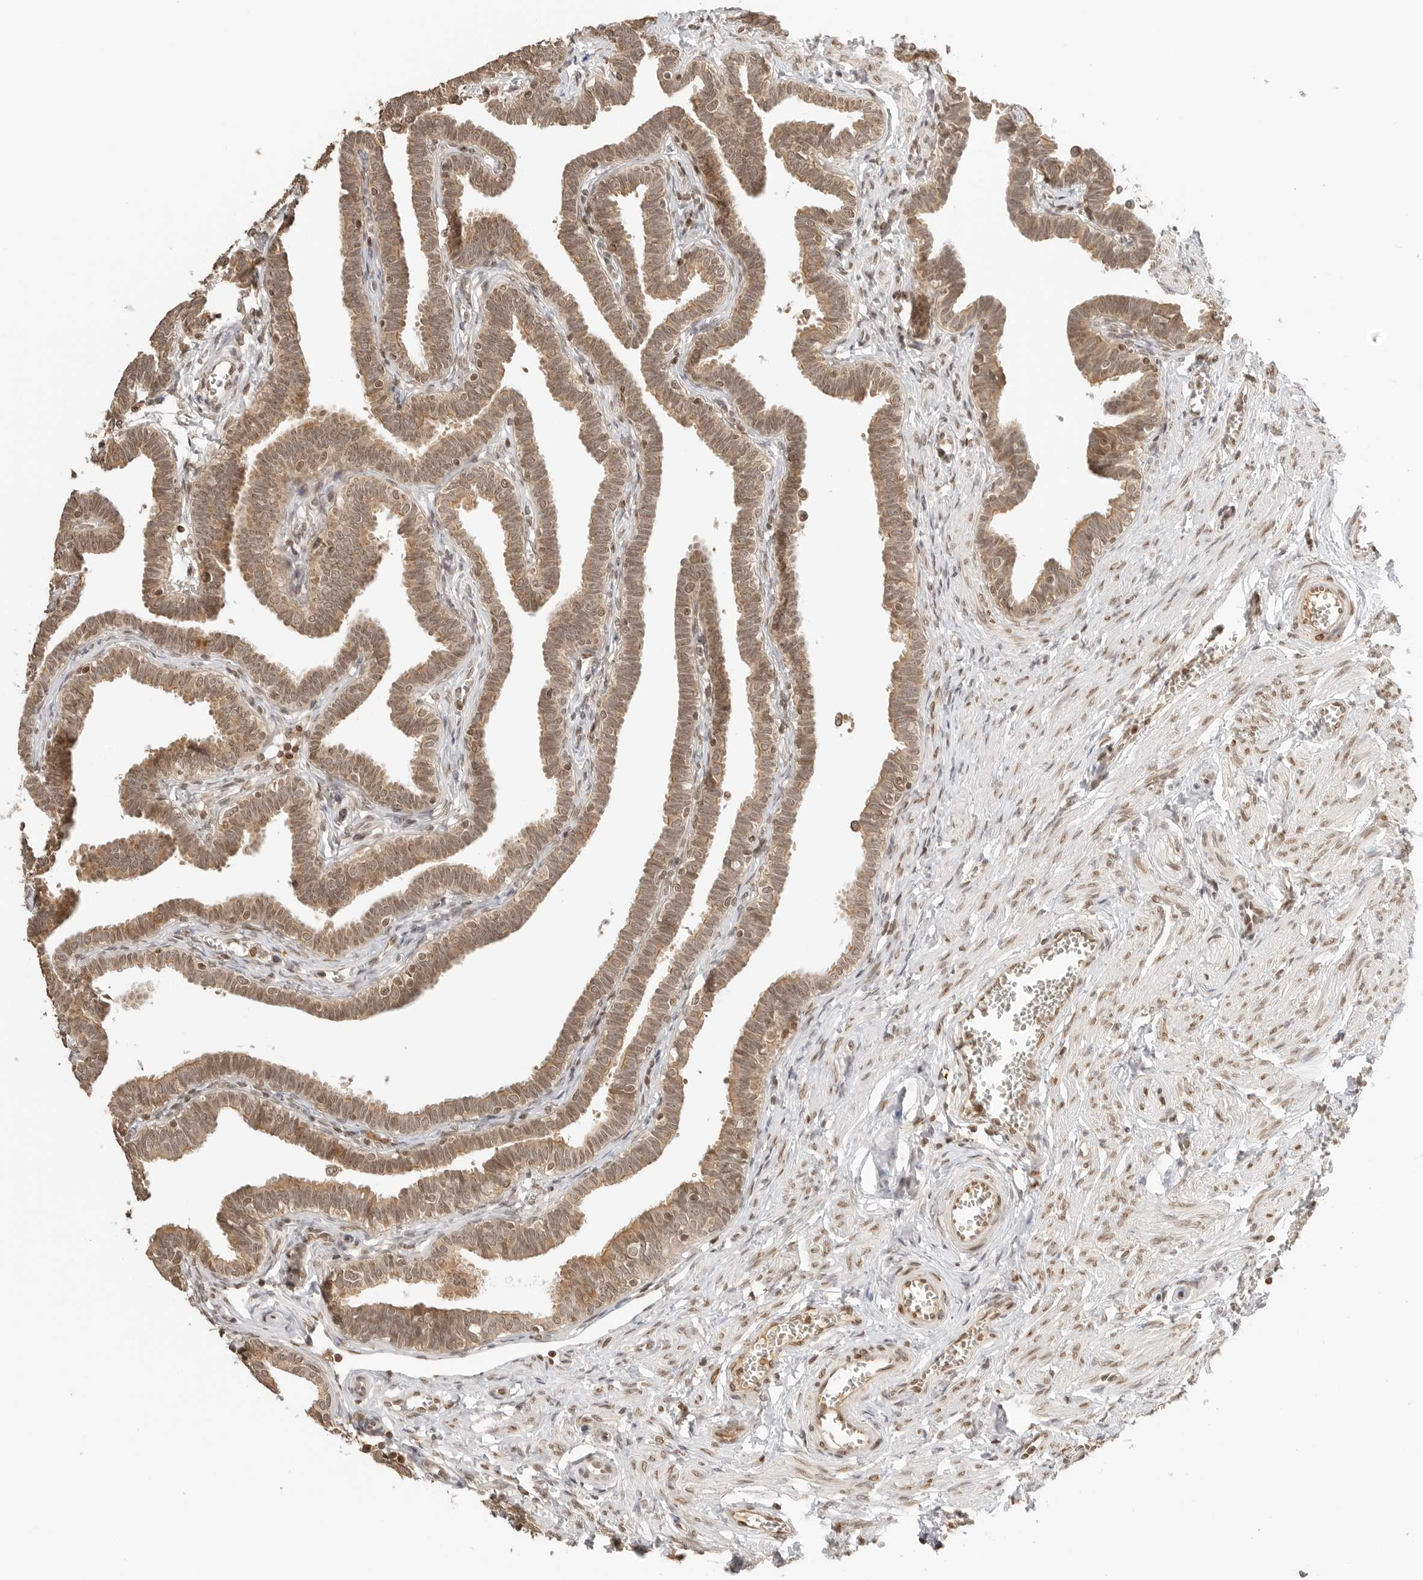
{"staining": {"intensity": "moderate", "quantity": ">75%", "location": "cytoplasmic/membranous,nuclear"}, "tissue": "fallopian tube", "cell_type": "Glandular cells", "image_type": "normal", "snomed": [{"axis": "morphology", "description": "Normal tissue, NOS"}, {"axis": "topography", "description": "Fallopian tube"}, {"axis": "topography", "description": "Ovary"}], "caption": "Glandular cells show medium levels of moderate cytoplasmic/membranous,nuclear staining in about >75% of cells in benign human fallopian tube.", "gene": "POLH", "patient": {"sex": "female", "age": 23}}